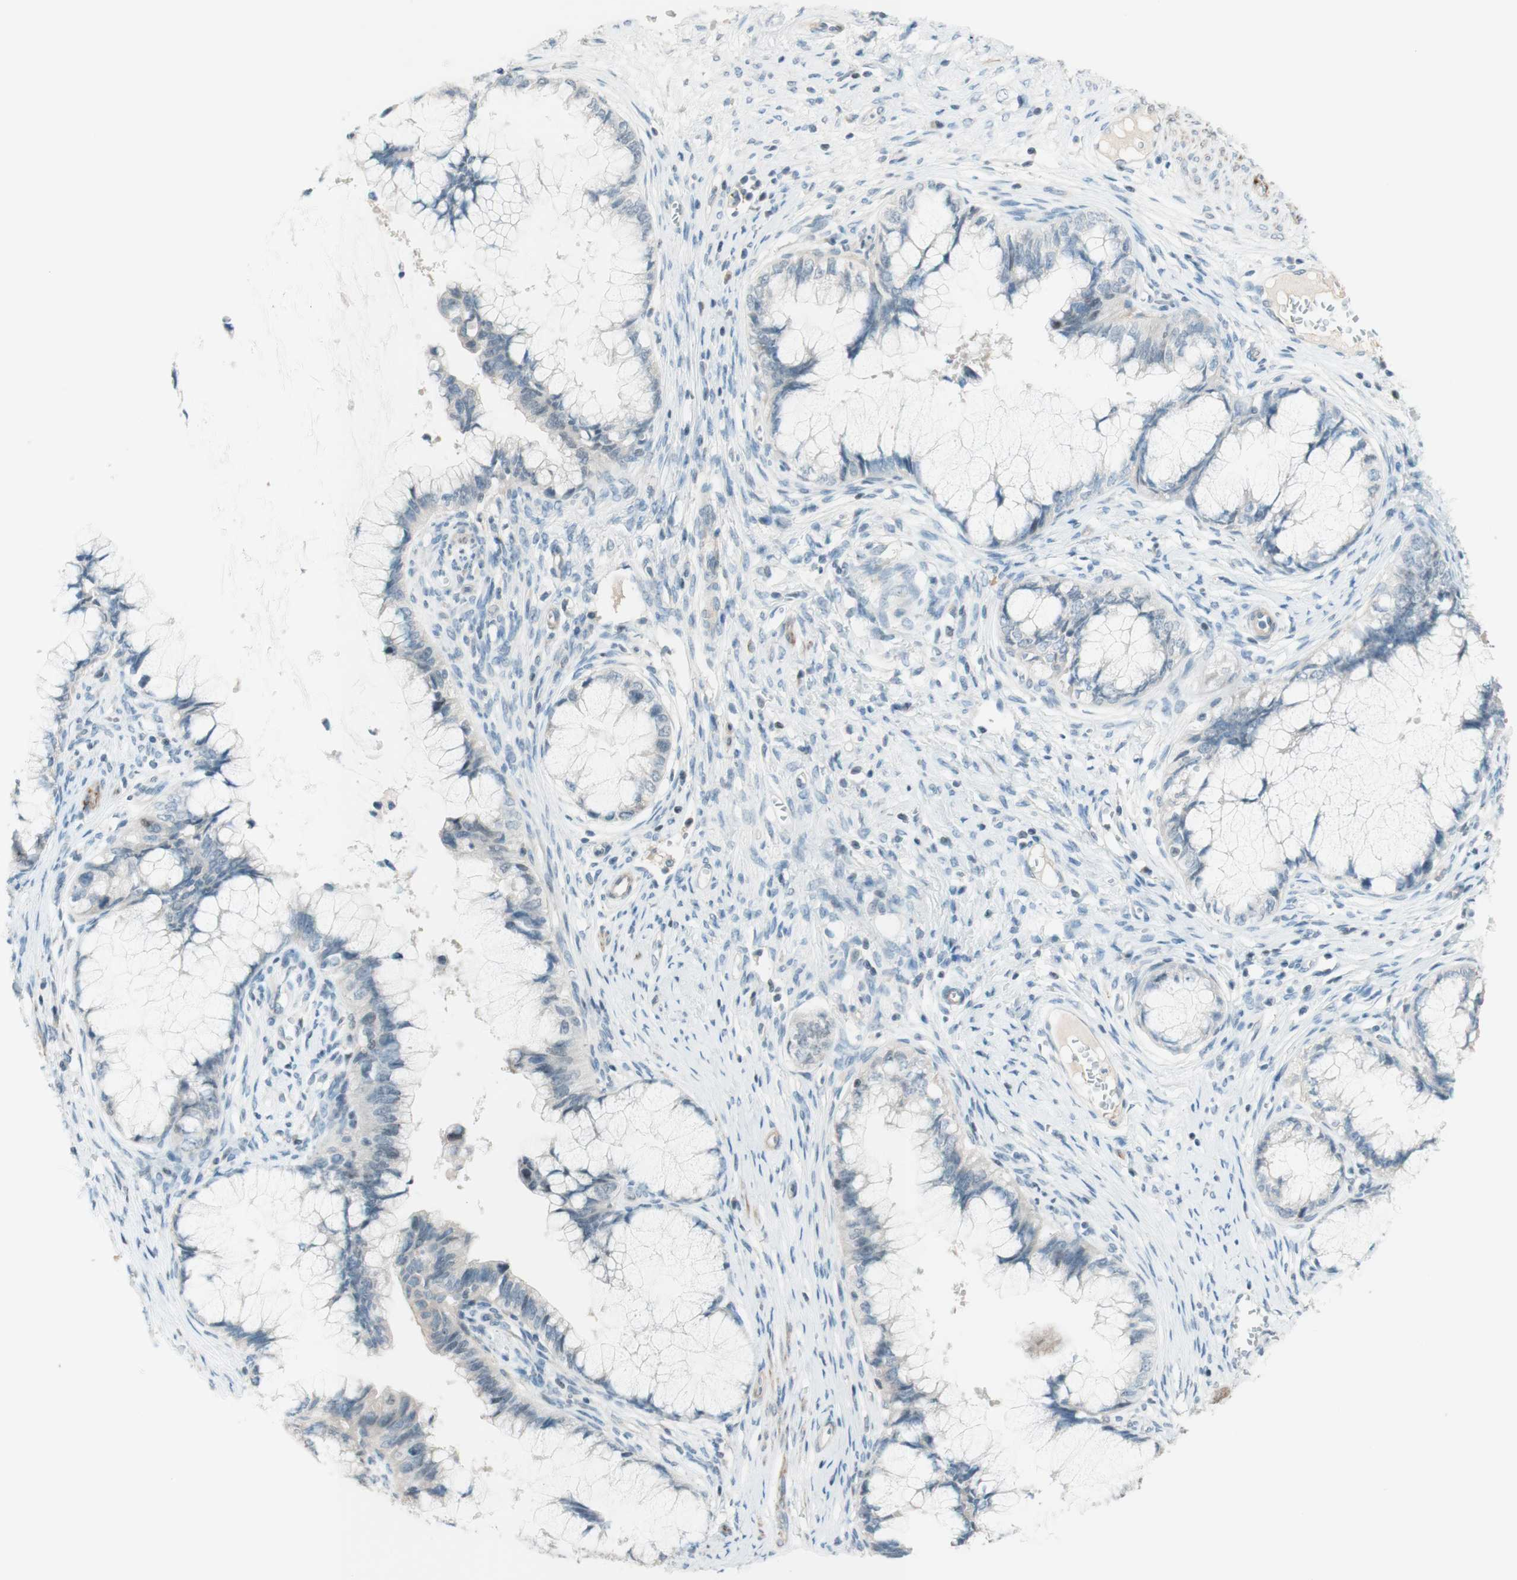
{"staining": {"intensity": "weak", "quantity": "<25%", "location": "nuclear"}, "tissue": "cervical cancer", "cell_type": "Tumor cells", "image_type": "cancer", "snomed": [{"axis": "morphology", "description": "Adenocarcinoma, NOS"}, {"axis": "topography", "description": "Cervix"}], "caption": "DAB immunohistochemical staining of cervical cancer (adenocarcinoma) shows no significant staining in tumor cells.", "gene": "JPH1", "patient": {"sex": "female", "age": 44}}